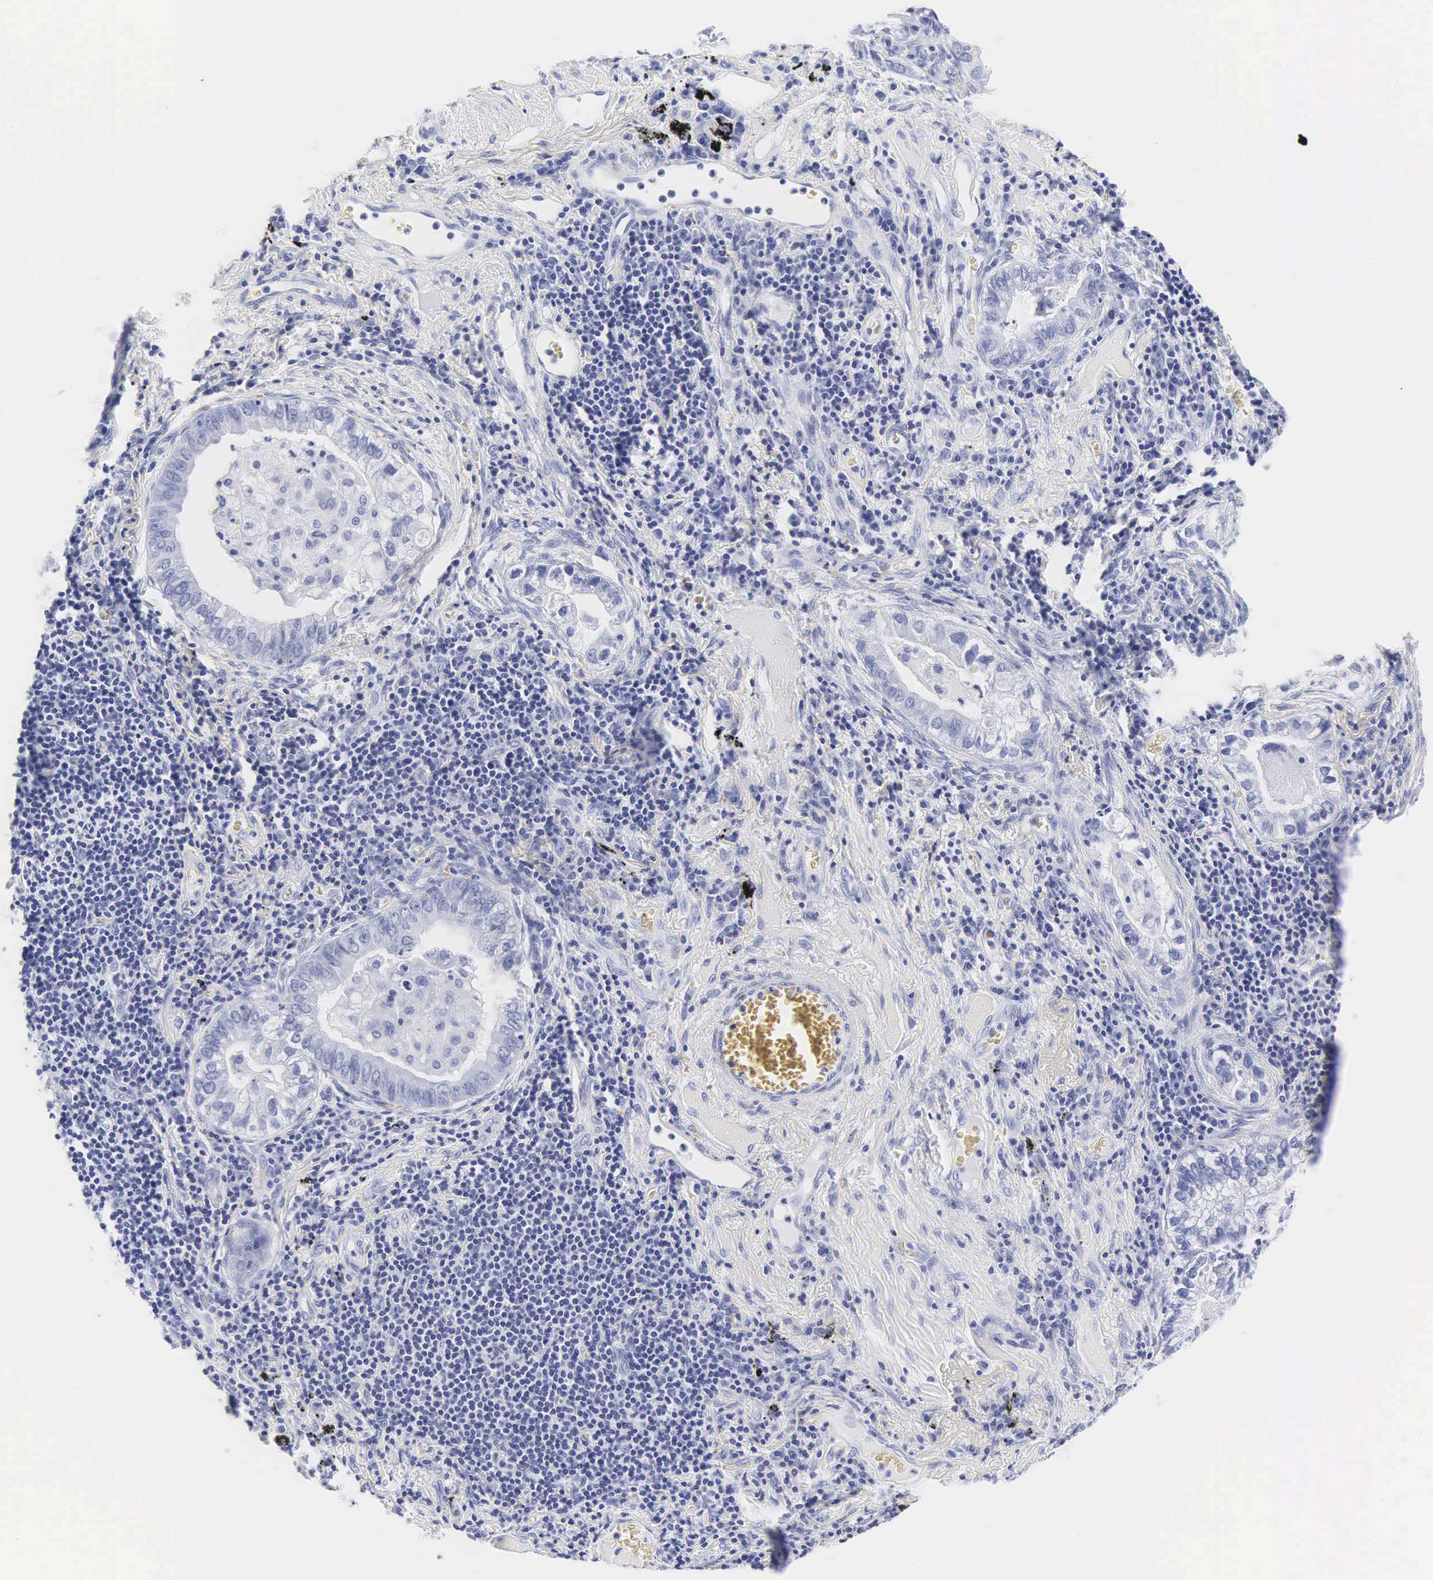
{"staining": {"intensity": "negative", "quantity": "none", "location": "none"}, "tissue": "lung cancer", "cell_type": "Tumor cells", "image_type": "cancer", "snomed": [{"axis": "morphology", "description": "Adenocarcinoma, NOS"}, {"axis": "topography", "description": "Lung"}], "caption": "DAB immunohistochemical staining of human lung adenocarcinoma reveals no significant expression in tumor cells.", "gene": "INS", "patient": {"sex": "female", "age": 50}}